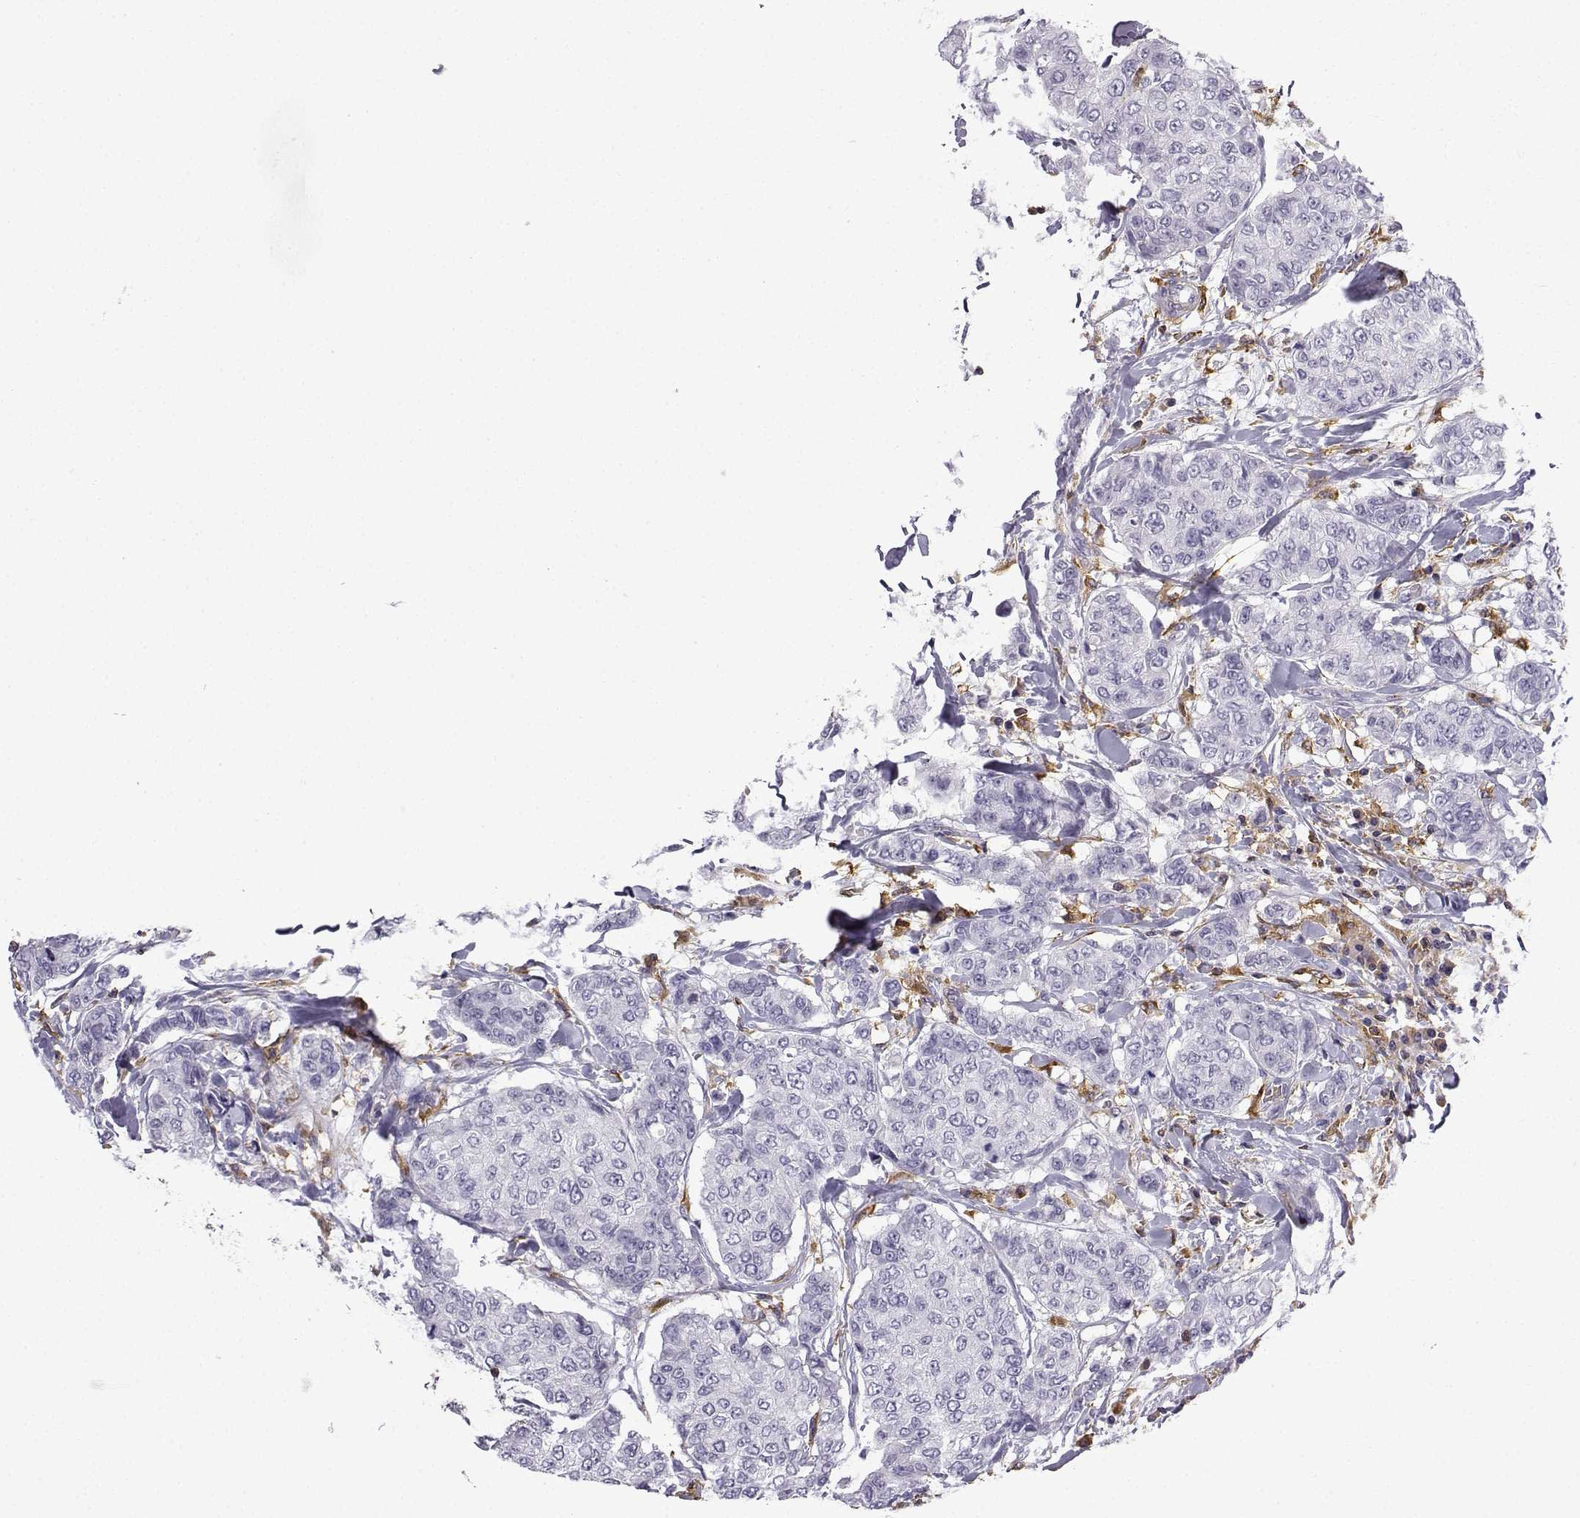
{"staining": {"intensity": "negative", "quantity": "none", "location": "none"}, "tissue": "breast cancer", "cell_type": "Tumor cells", "image_type": "cancer", "snomed": [{"axis": "morphology", "description": "Duct carcinoma"}, {"axis": "topography", "description": "Breast"}], "caption": "DAB (3,3'-diaminobenzidine) immunohistochemical staining of breast intraductal carcinoma displays no significant positivity in tumor cells.", "gene": "DOCK10", "patient": {"sex": "female", "age": 27}}